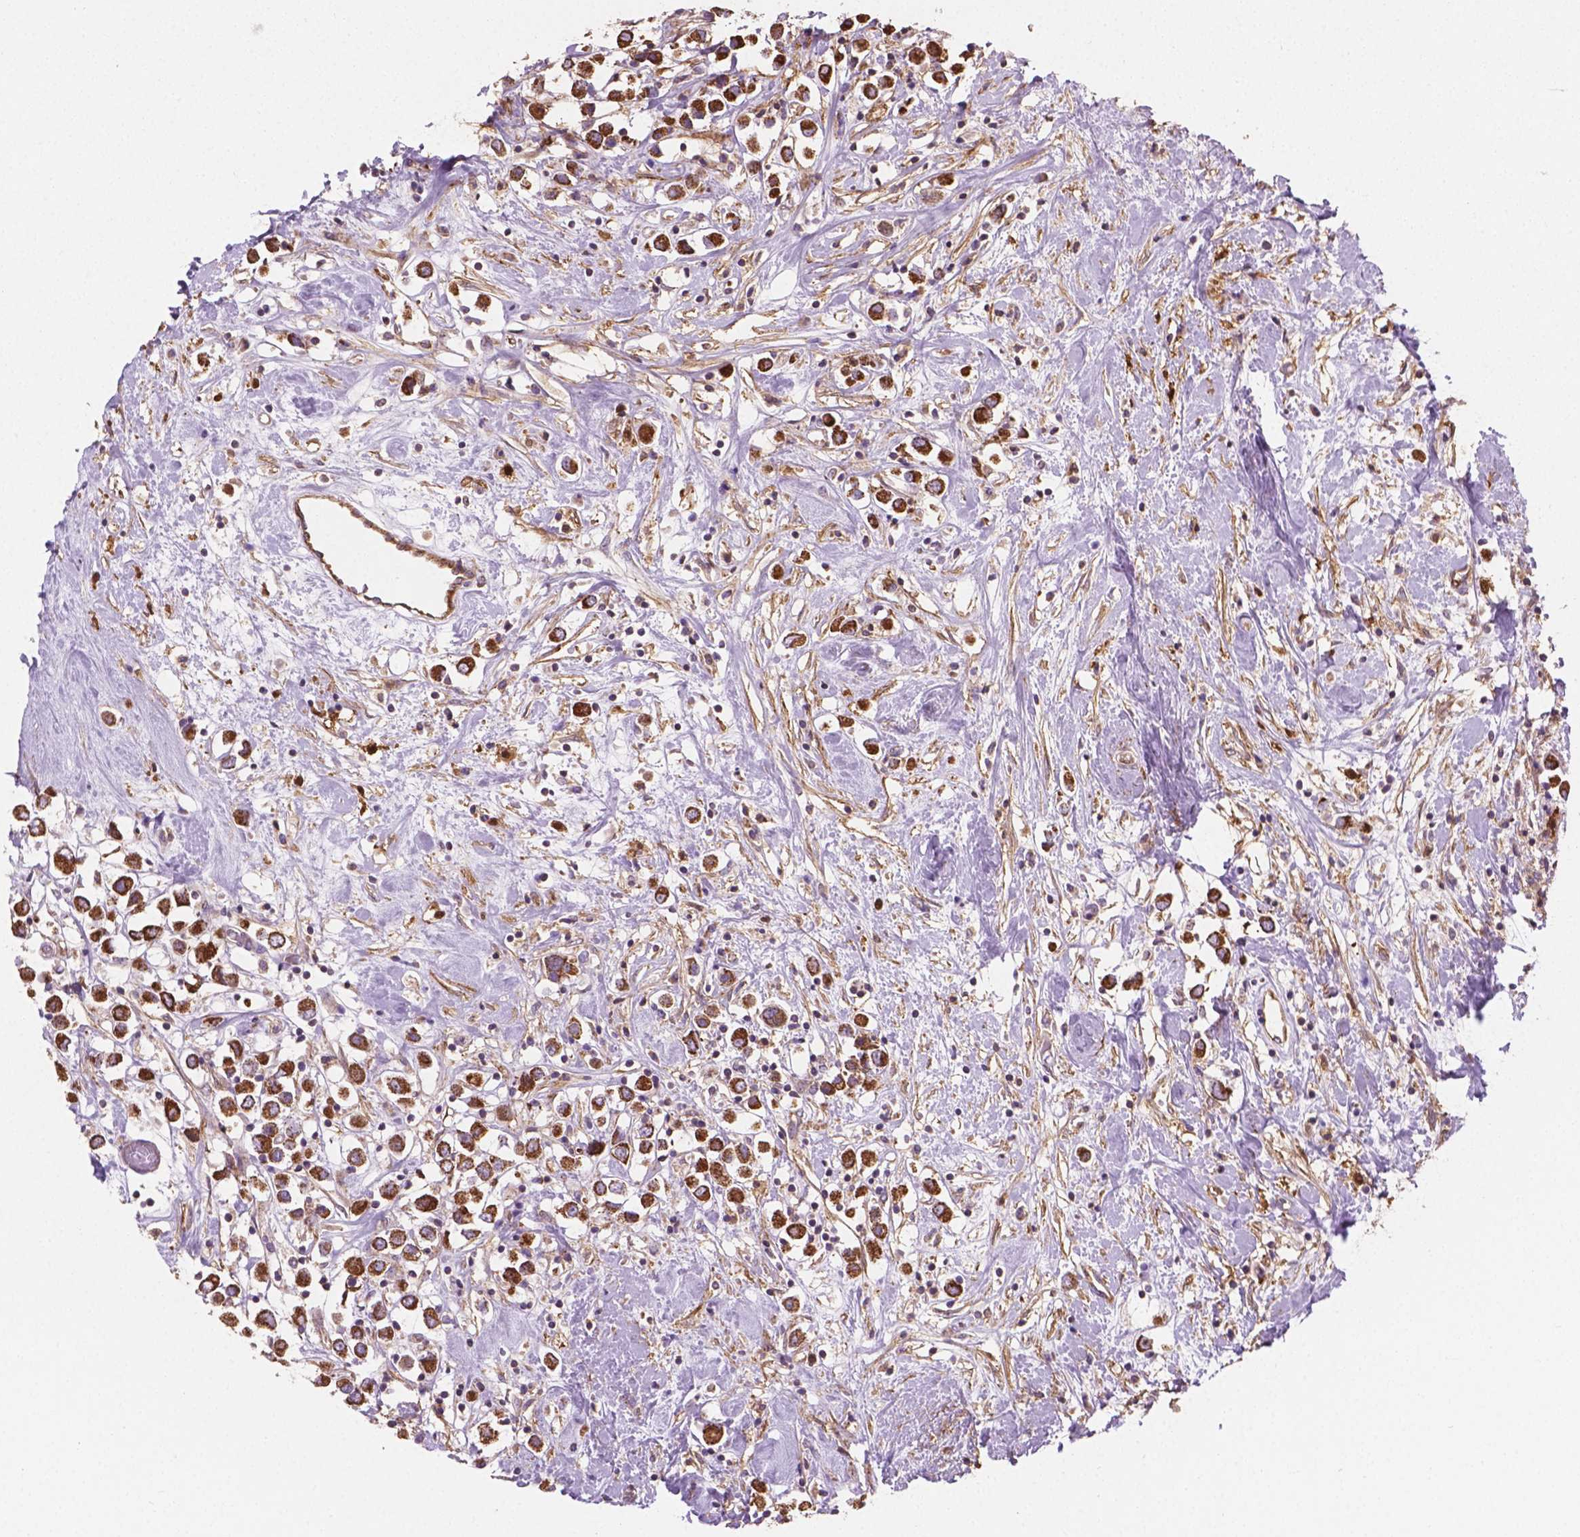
{"staining": {"intensity": "strong", "quantity": ">75%", "location": "cytoplasmic/membranous"}, "tissue": "breast cancer", "cell_type": "Tumor cells", "image_type": "cancer", "snomed": [{"axis": "morphology", "description": "Duct carcinoma"}, {"axis": "topography", "description": "Breast"}], "caption": "Immunohistochemistry histopathology image of neoplastic tissue: human breast cancer stained using IHC displays high levels of strong protein expression localized specifically in the cytoplasmic/membranous of tumor cells, appearing as a cytoplasmic/membranous brown color.", "gene": "TCAF1", "patient": {"sex": "female", "age": 61}}